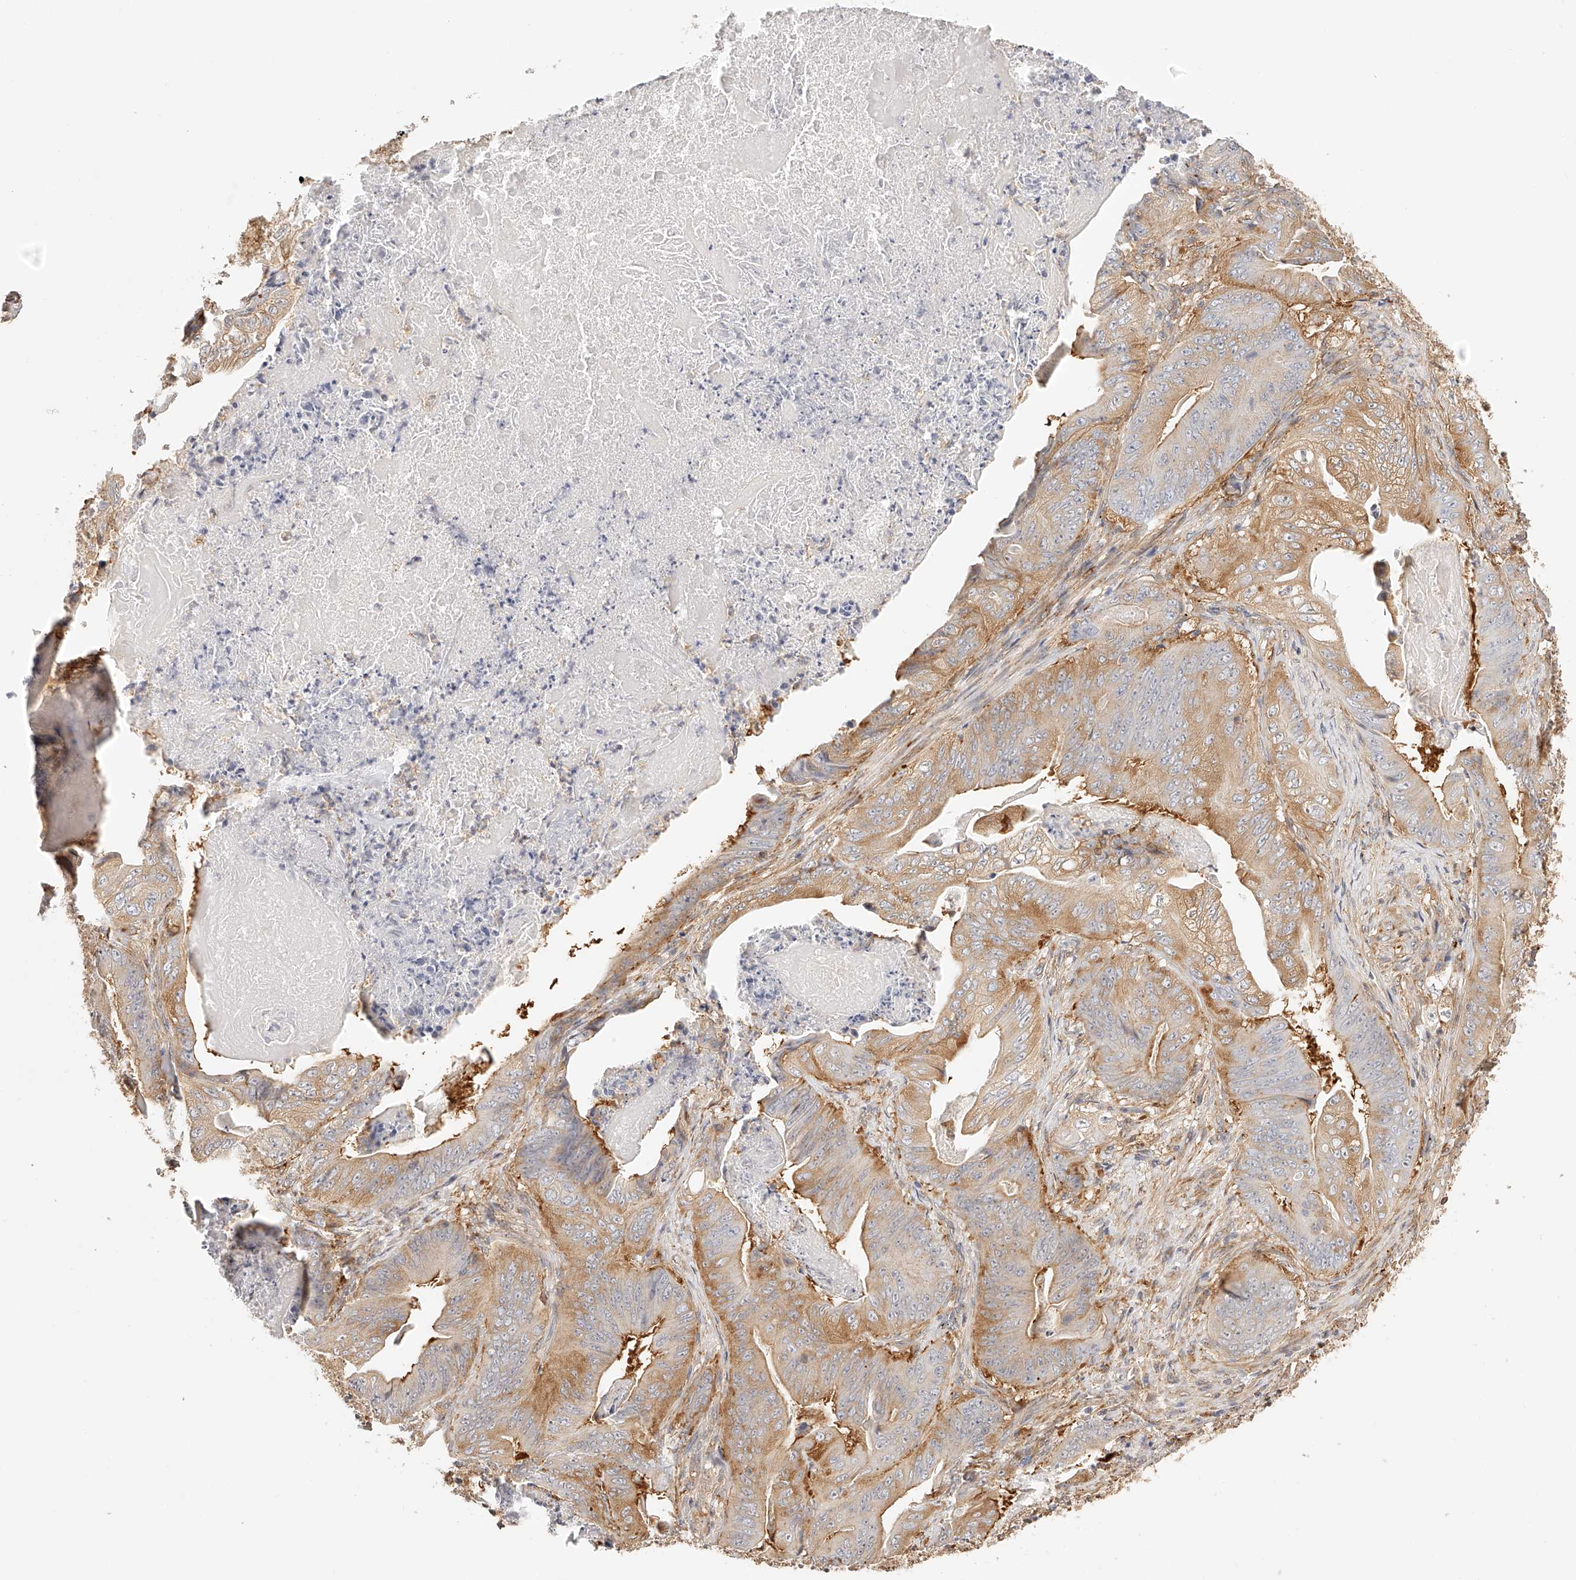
{"staining": {"intensity": "moderate", "quantity": ">75%", "location": "cytoplasmic/membranous"}, "tissue": "stomach cancer", "cell_type": "Tumor cells", "image_type": "cancer", "snomed": [{"axis": "morphology", "description": "Adenocarcinoma, NOS"}, {"axis": "topography", "description": "Stomach"}], "caption": "Stomach cancer stained with a protein marker reveals moderate staining in tumor cells.", "gene": "SYNC", "patient": {"sex": "female", "age": 73}}